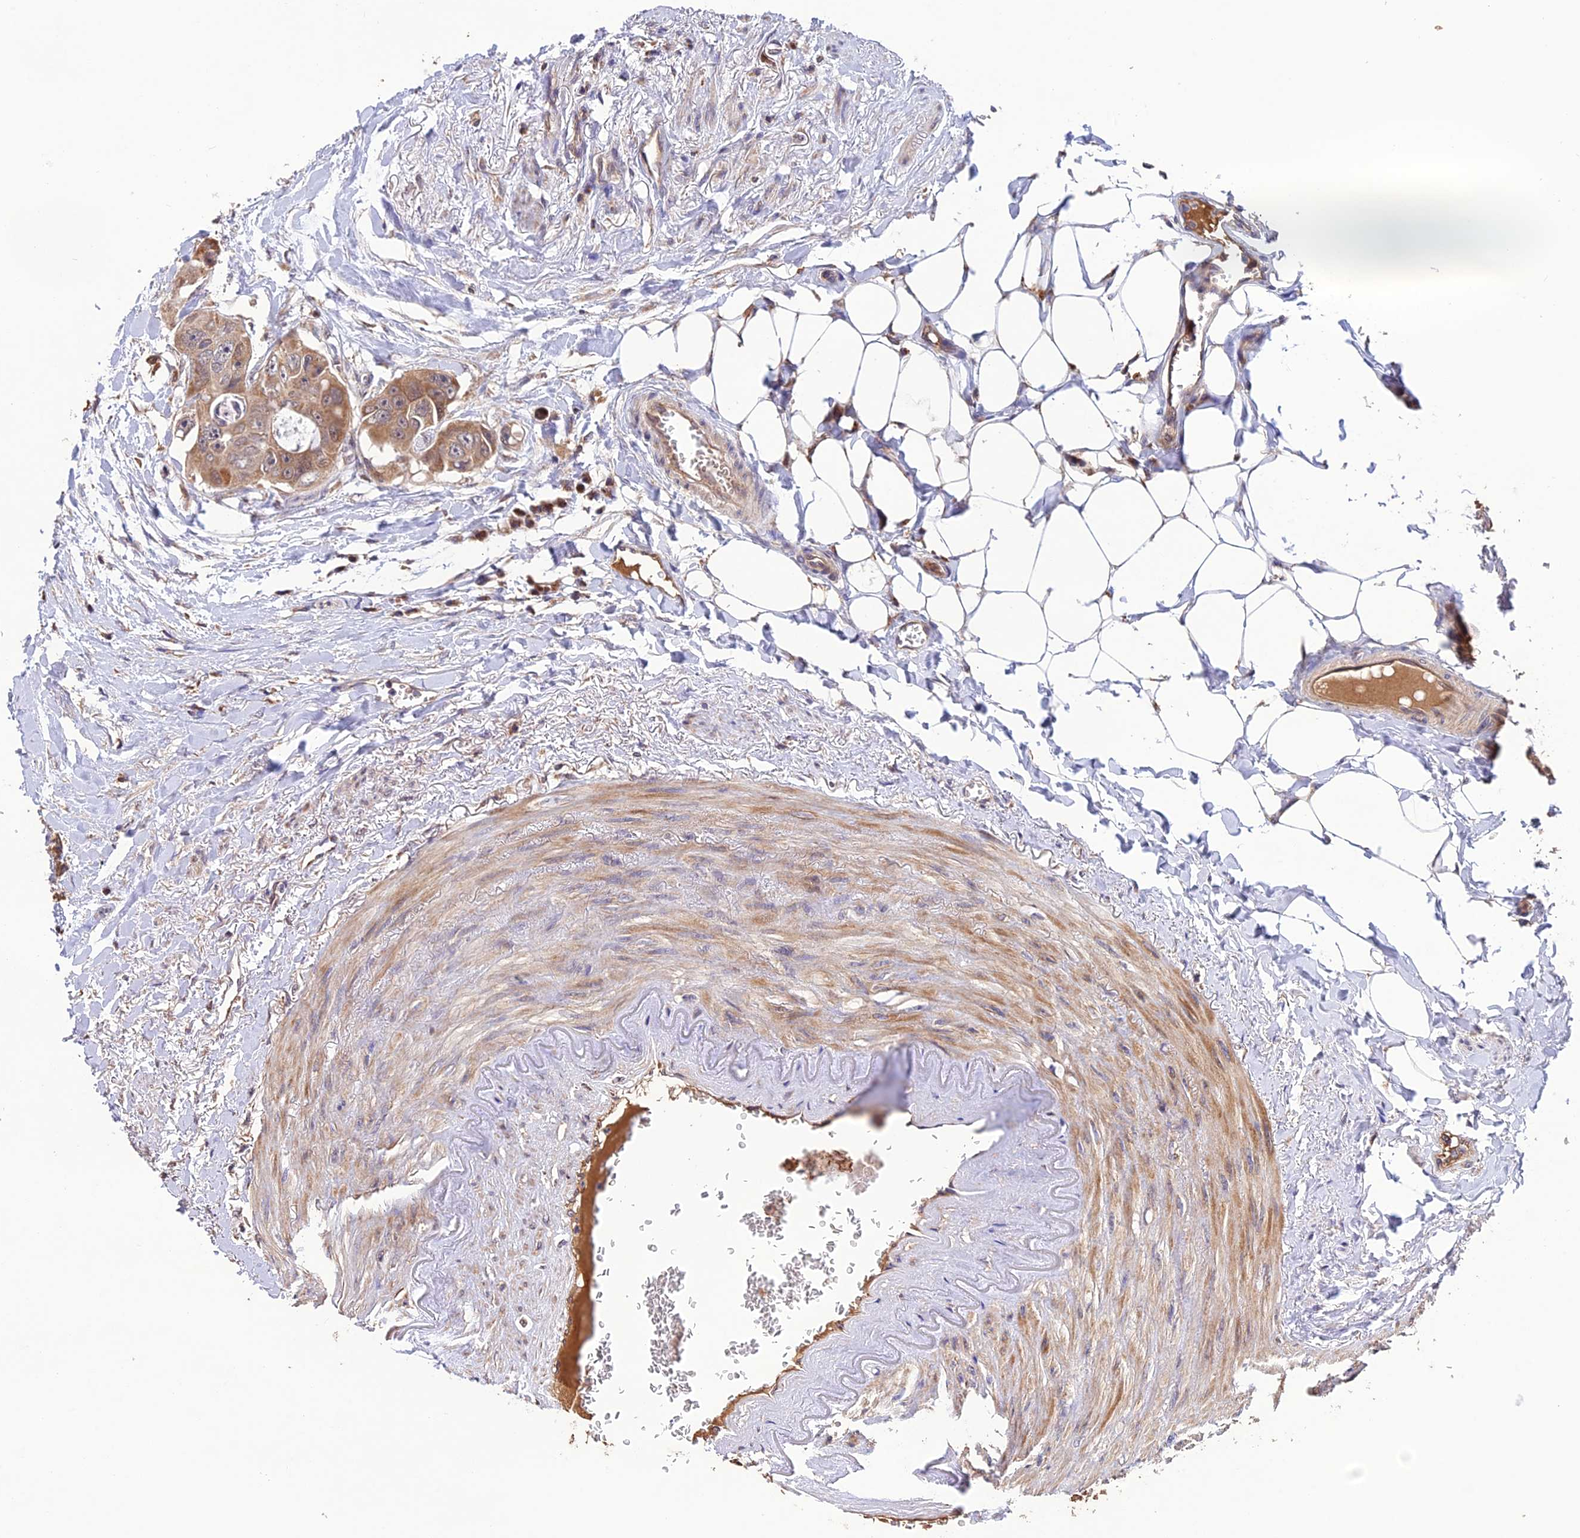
{"staining": {"intensity": "moderate", "quantity": ">75%", "location": "cytoplasmic/membranous"}, "tissue": "colorectal cancer", "cell_type": "Tumor cells", "image_type": "cancer", "snomed": [{"axis": "morphology", "description": "Adenocarcinoma, NOS"}, {"axis": "topography", "description": "Rectum"}], "caption": "Colorectal cancer (adenocarcinoma) stained for a protein shows moderate cytoplasmic/membranous positivity in tumor cells.", "gene": "MNS1", "patient": {"sex": "male", "age": 87}}